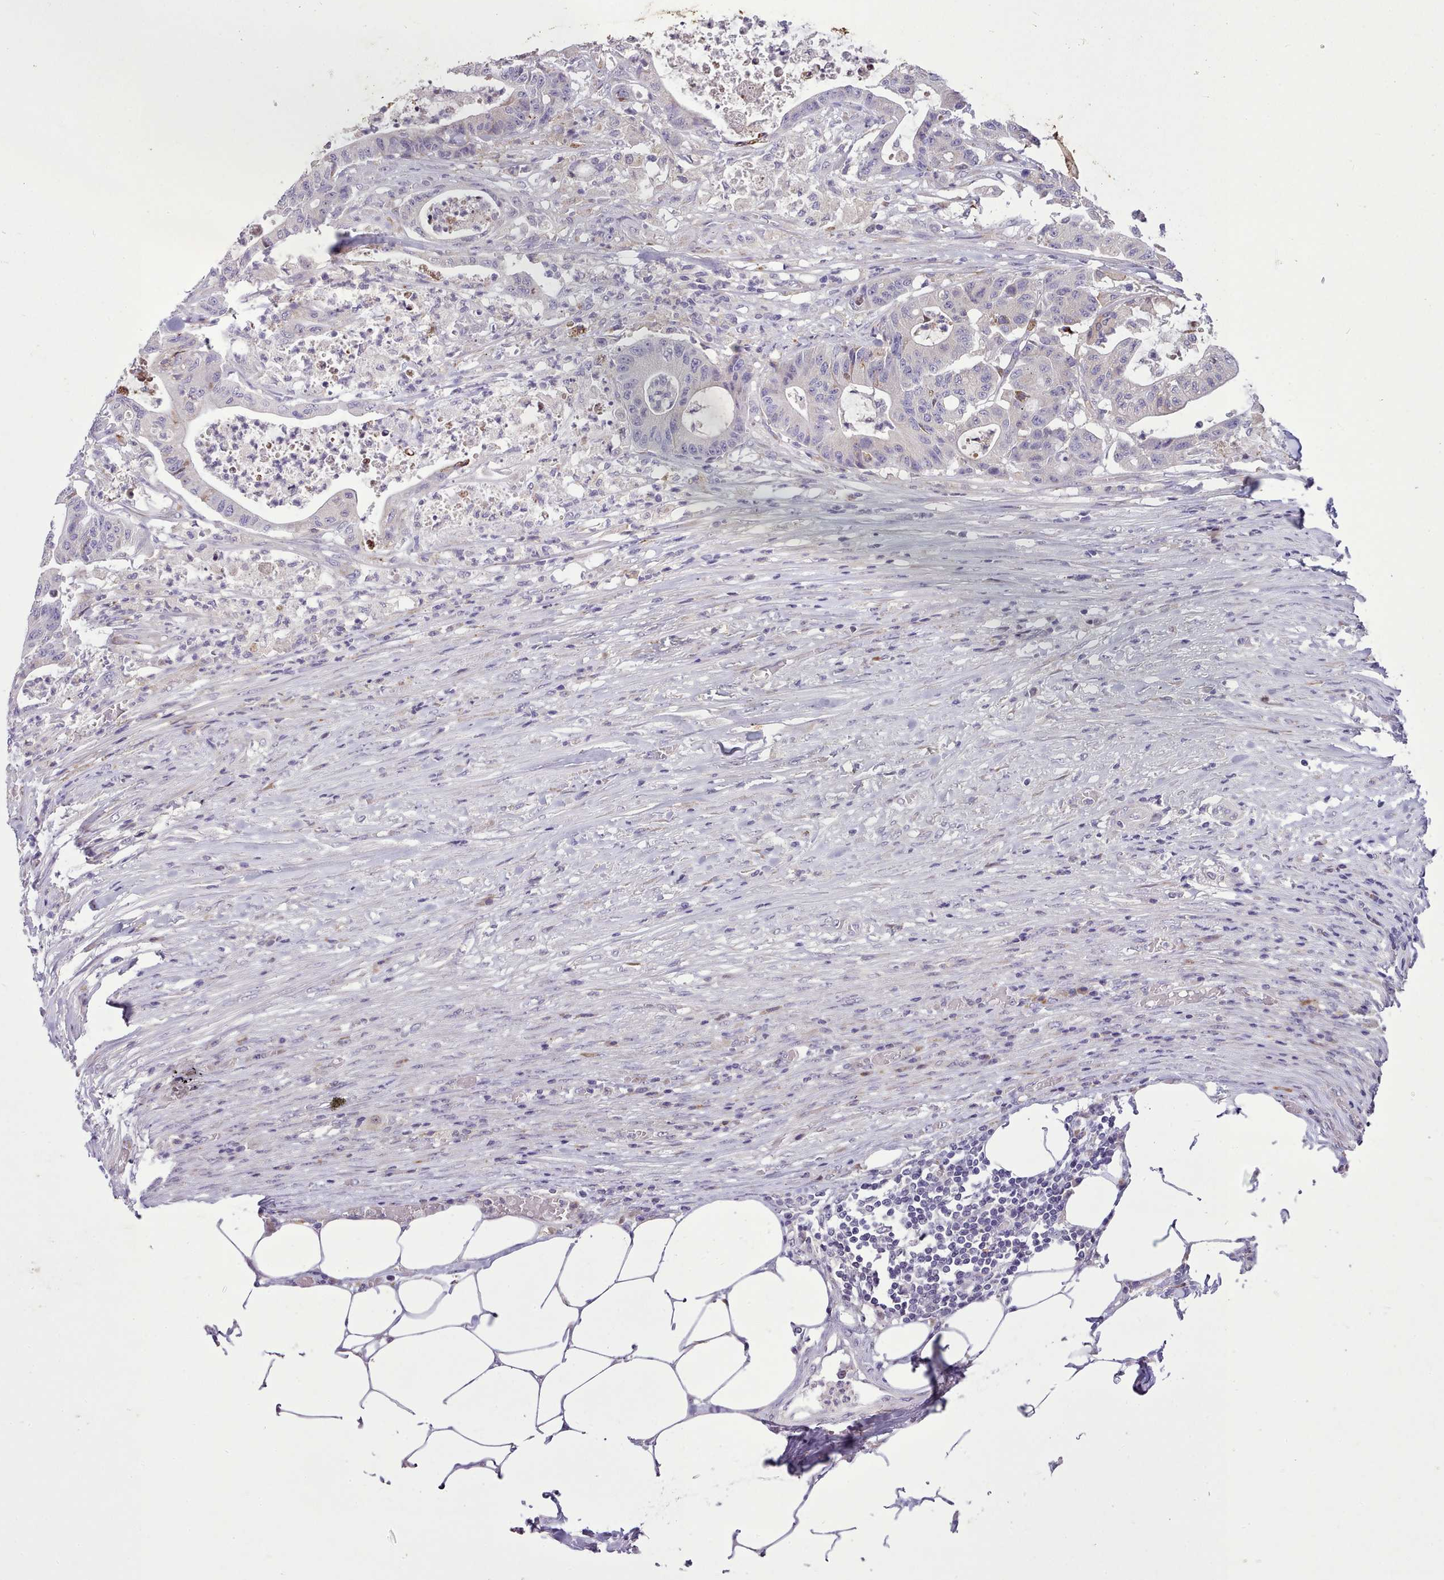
{"staining": {"intensity": "negative", "quantity": "none", "location": "none"}, "tissue": "colorectal cancer", "cell_type": "Tumor cells", "image_type": "cancer", "snomed": [{"axis": "morphology", "description": "Adenocarcinoma, NOS"}, {"axis": "topography", "description": "Colon"}], "caption": "Immunohistochemical staining of colorectal cancer (adenocarcinoma) exhibits no significant staining in tumor cells.", "gene": "FAM83E", "patient": {"sex": "female", "age": 84}}